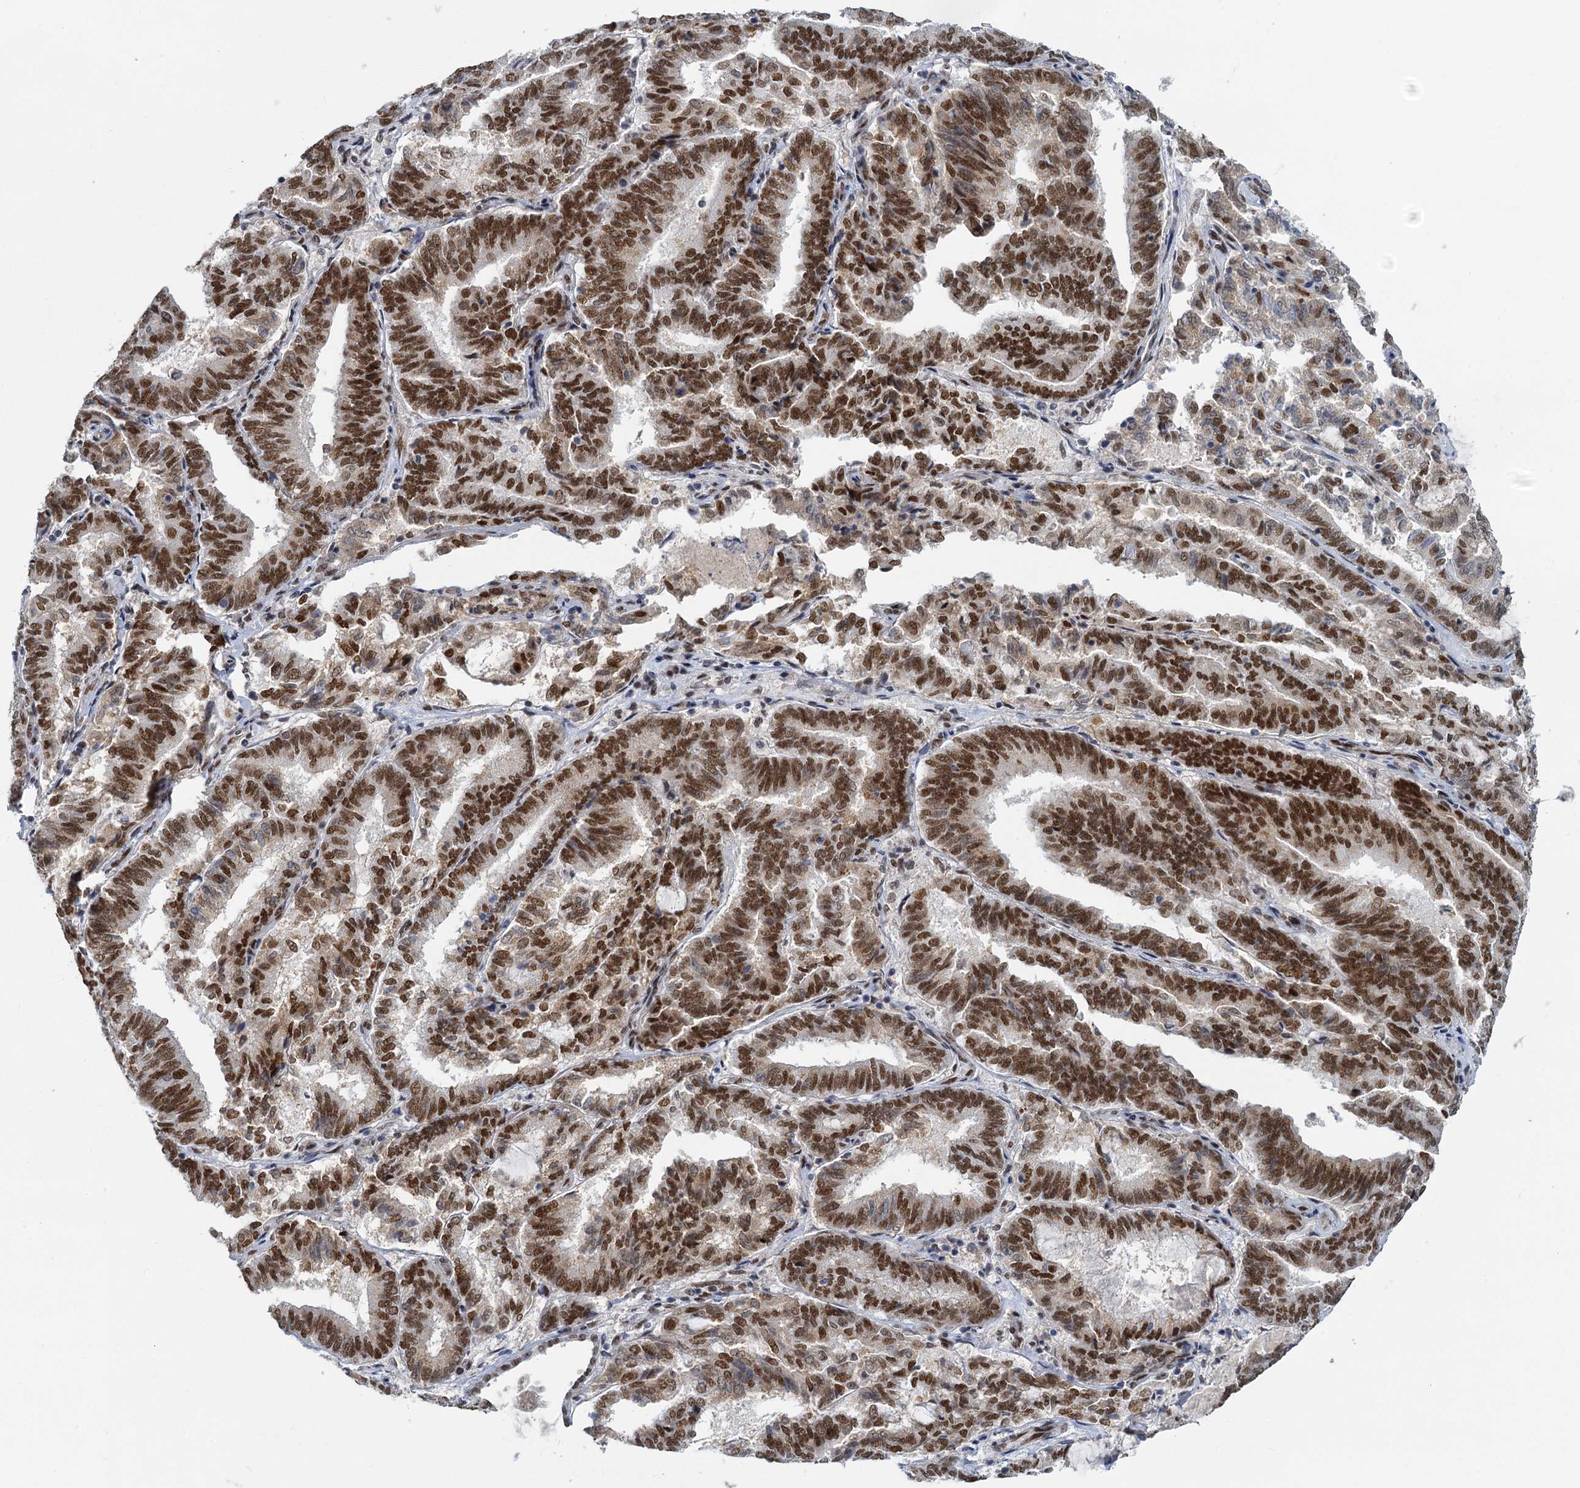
{"staining": {"intensity": "strong", "quantity": ">75%", "location": "nuclear"}, "tissue": "endometrial cancer", "cell_type": "Tumor cells", "image_type": "cancer", "snomed": [{"axis": "morphology", "description": "Adenocarcinoma, NOS"}, {"axis": "topography", "description": "Endometrium"}], "caption": "Immunohistochemistry (DAB (3,3'-diaminobenzidine)) staining of endometrial cancer (adenocarcinoma) shows strong nuclear protein expression in approximately >75% of tumor cells. (Brightfield microscopy of DAB IHC at high magnification).", "gene": "RPRD1A", "patient": {"sex": "female", "age": 80}}